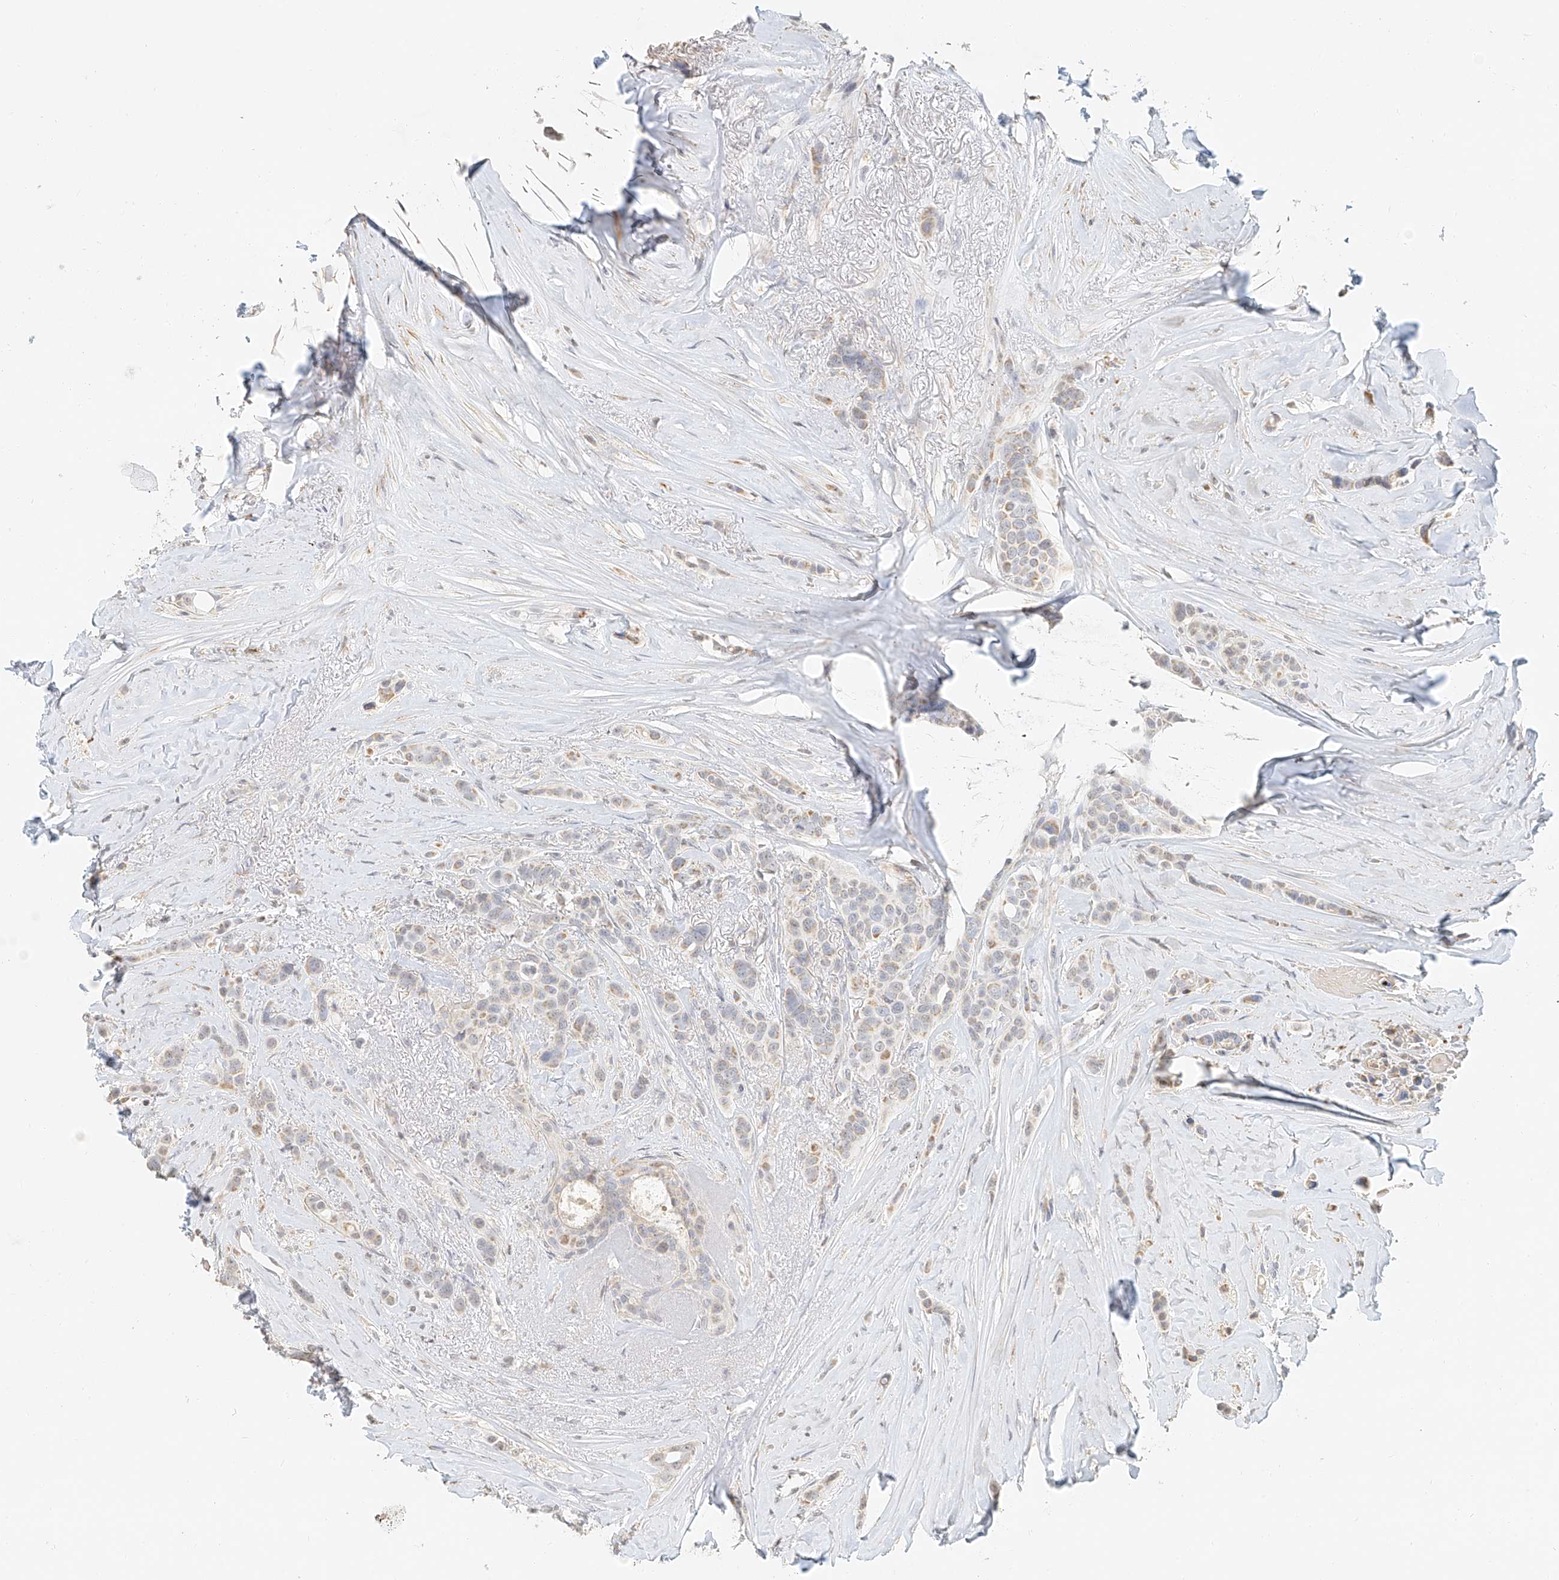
{"staining": {"intensity": "weak", "quantity": "<25%", "location": "cytoplasmic/membranous"}, "tissue": "breast cancer", "cell_type": "Tumor cells", "image_type": "cancer", "snomed": [{"axis": "morphology", "description": "Lobular carcinoma"}, {"axis": "topography", "description": "Breast"}], "caption": "Tumor cells are negative for brown protein staining in breast cancer (lobular carcinoma). Brightfield microscopy of immunohistochemistry stained with DAB (brown) and hematoxylin (blue), captured at high magnification.", "gene": "CXorf58", "patient": {"sex": "female", "age": 51}}